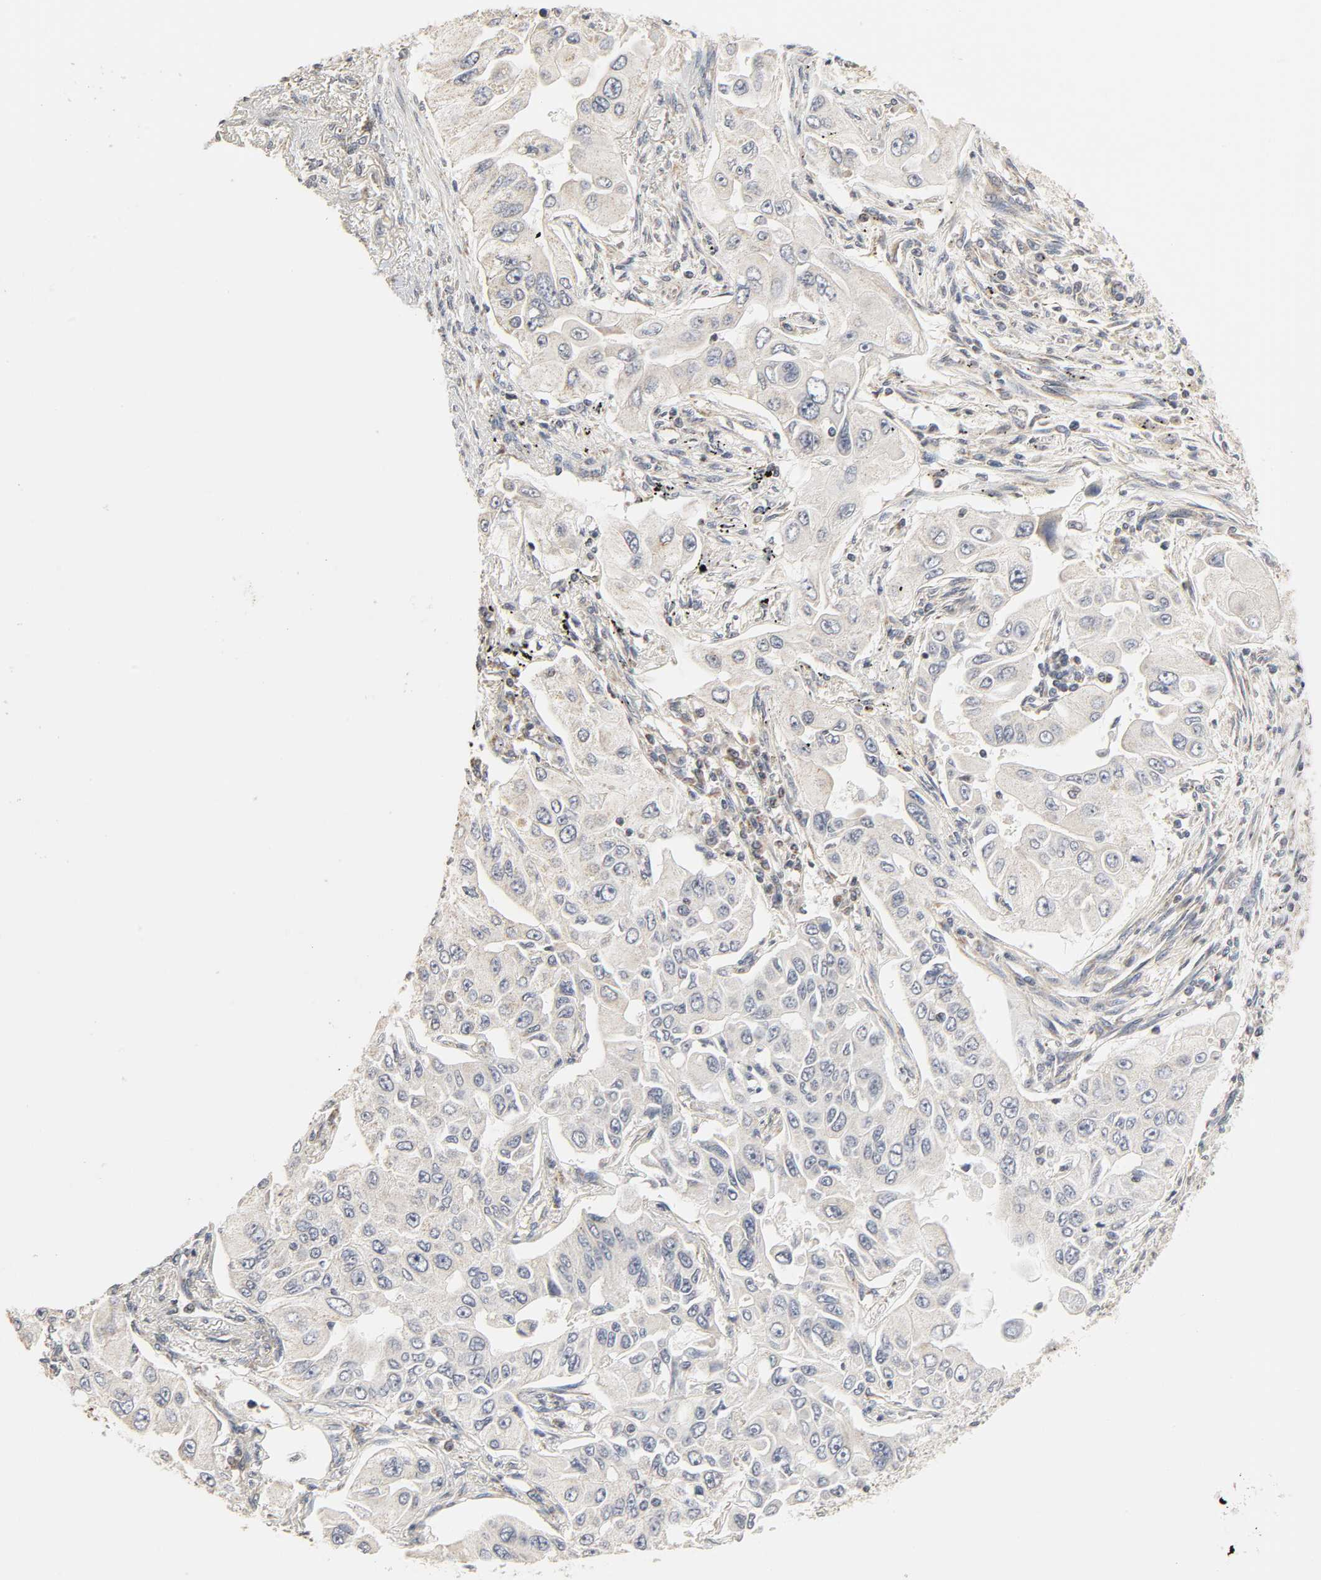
{"staining": {"intensity": "negative", "quantity": "none", "location": "none"}, "tissue": "lung cancer", "cell_type": "Tumor cells", "image_type": "cancer", "snomed": [{"axis": "morphology", "description": "Adenocarcinoma, NOS"}, {"axis": "topography", "description": "Lung"}], "caption": "High magnification brightfield microscopy of lung cancer (adenocarcinoma) stained with DAB (brown) and counterstained with hematoxylin (blue): tumor cells show no significant positivity.", "gene": "CLEC4E", "patient": {"sex": "male", "age": 84}}